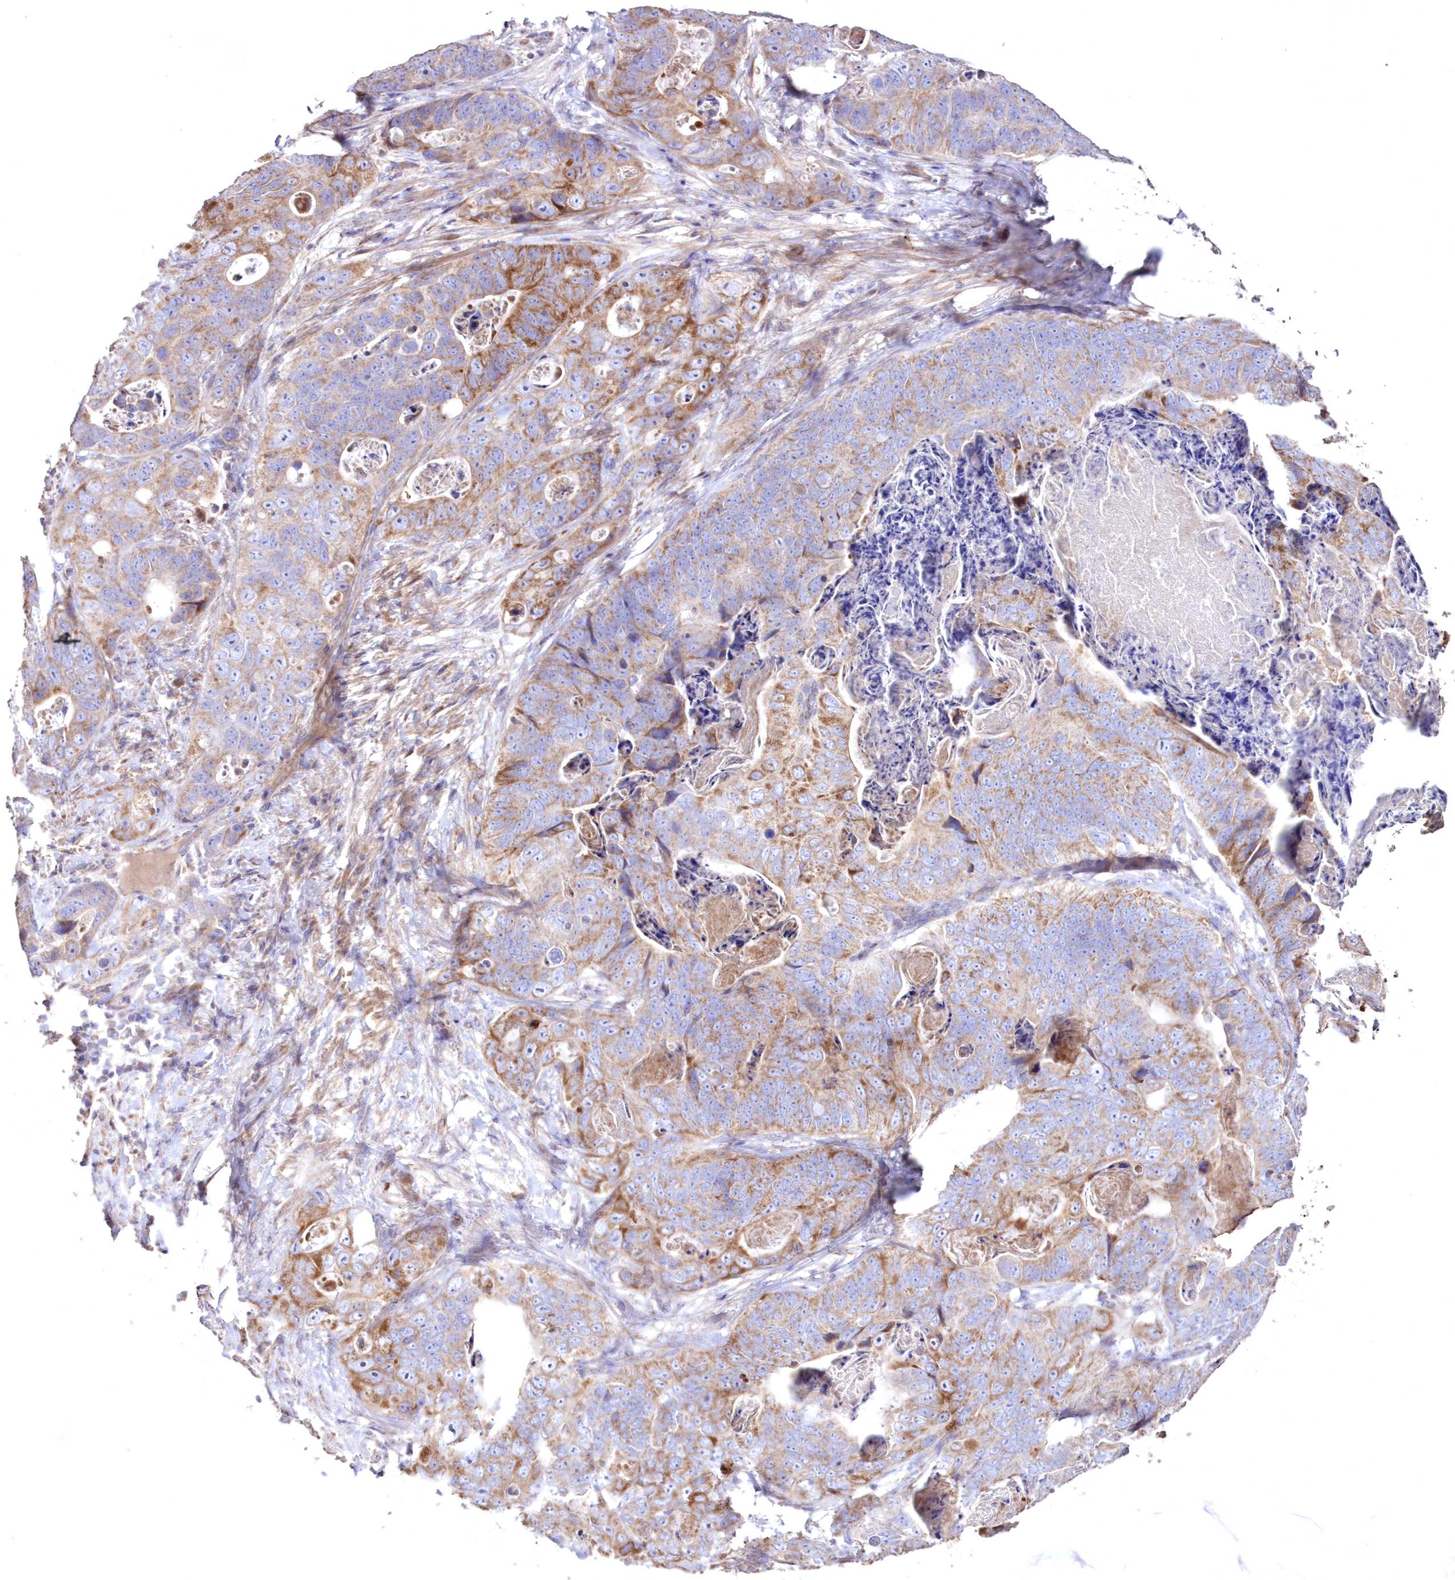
{"staining": {"intensity": "moderate", "quantity": "25%-75%", "location": "cytoplasmic/membranous"}, "tissue": "stomach cancer", "cell_type": "Tumor cells", "image_type": "cancer", "snomed": [{"axis": "morphology", "description": "Normal tissue, NOS"}, {"axis": "morphology", "description": "Adenocarcinoma, NOS"}, {"axis": "topography", "description": "Stomach"}], "caption": "Immunohistochemical staining of stomach adenocarcinoma shows medium levels of moderate cytoplasmic/membranous expression in approximately 25%-75% of tumor cells.", "gene": "HADHB", "patient": {"sex": "female", "age": 89}}